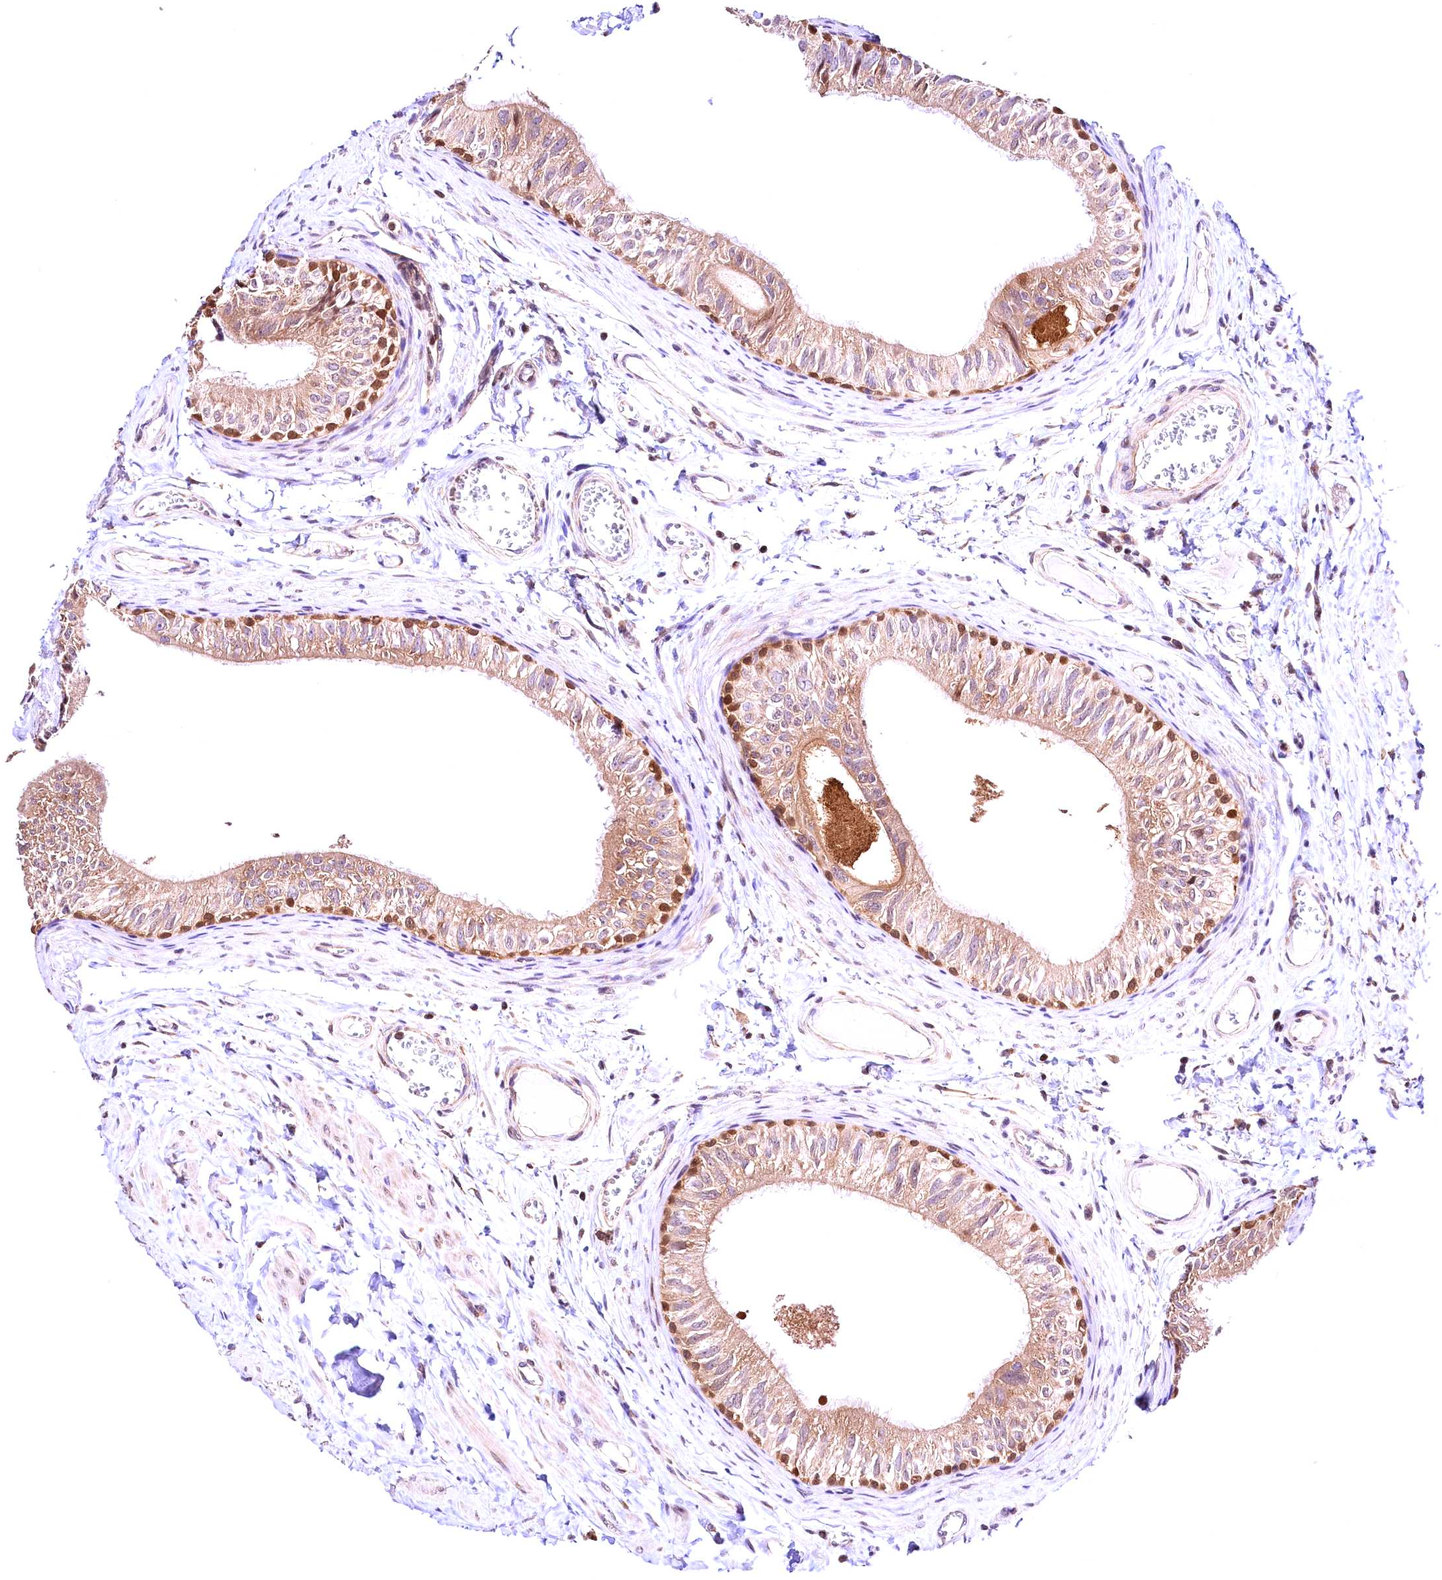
{"staining": {"intensity": "moderate", "quantity": "25%-75%", "location": "cytoplasmic/membranous,nuclear"}, "tissue": "epididymis", "cell_type": "Glandular cells", "image_type": "normal", "snomed": [{"axis": "morphology", "description": "Normal tissue, NOS"}, {"axis": "topography", "description": "Epididymis"}], "caption": "A photomicrograph of human epididymis stained for a protein exhibits moderate cytoplasmic/membranous,nuclear brown staining in glandular cells. (DAB IHC with brightfield microscopy, high magnification).", "gene": "CHORDC1", "patient": {"sex": "male", "age": 42}}